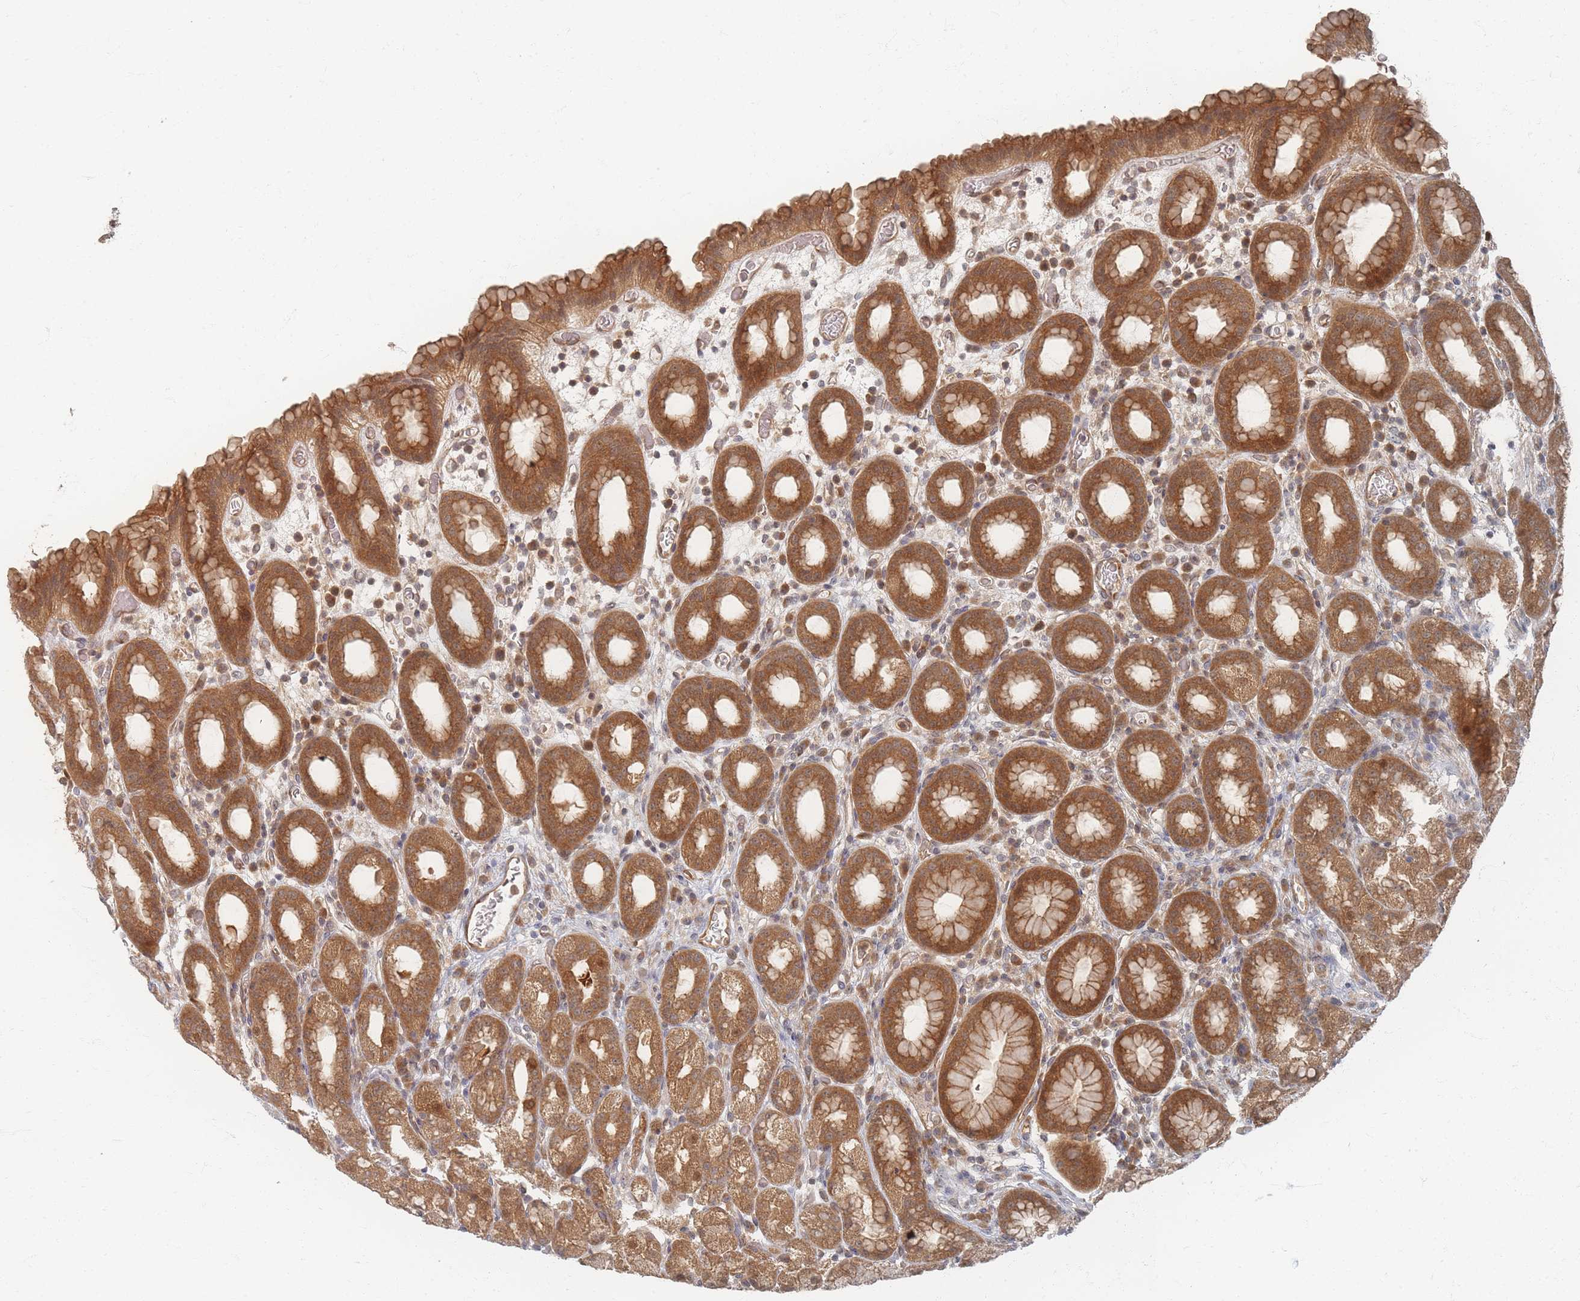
{"staining": {"intensity": "moderate", "quantity": ">75%", "location": "cytoplasmic/membranous,nuclear"}, "tissue": "stomach", "cell_type": "Glandular cells", "image_type": "normal", "snomed": [{"axis": "morphology", "description": "Normal tissue, NOS"}, {"axis": "topography", "description": "Stomach, upper"}, {"axis": "topography", "description": "Stomach, lower"}, {"axis": "topography", "description": "Small intestine"}], "caption": "A medium amount of moderate cytoplasmic/membranous,nuclear expression is present in approximately >75% of glandular cells in normal stomach. (brown staining indicates protein expression, while blue staining denotes nuclei).", "gene": "PSMD9", "patient": {"sex": "male", "age": 68}}